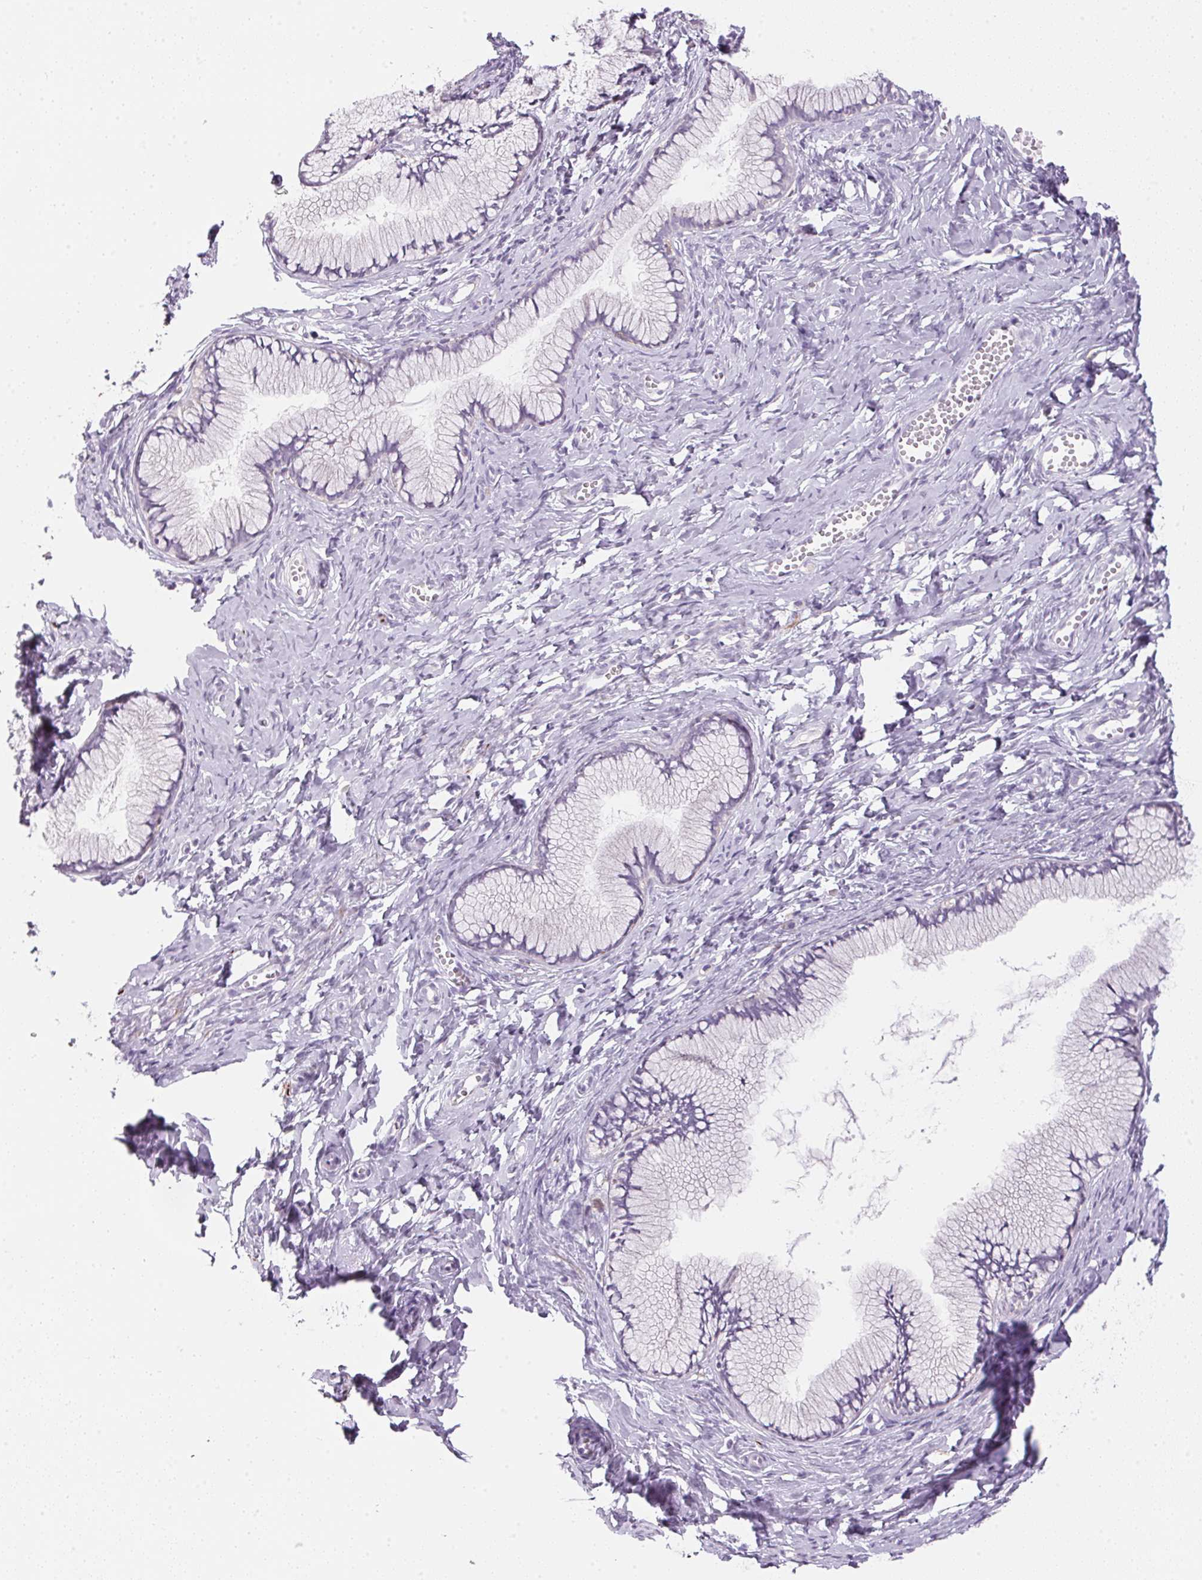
{"staining": {"intensity": "negative", "quantity": "none", "location": "none"}, "tissue": "cervix", "cell_type": "Glandular cells", "image_type": "normal", "snomed": [{"axis": "morphology", "description": "Normal tissue, NOS"}, {"axis": "topography", "description": "Cervix"}], "caption": "A high-resolution photomicrograph shows IHC staining of unremarkable cervix, which reveals no significant staining in glandular cells. (DAB (3,3'-diaminobenzidine) immunohistochemistry (IHC), high magnification).", "gene": "ECPAS", "patient": {"sex": "female", "age": 40}}